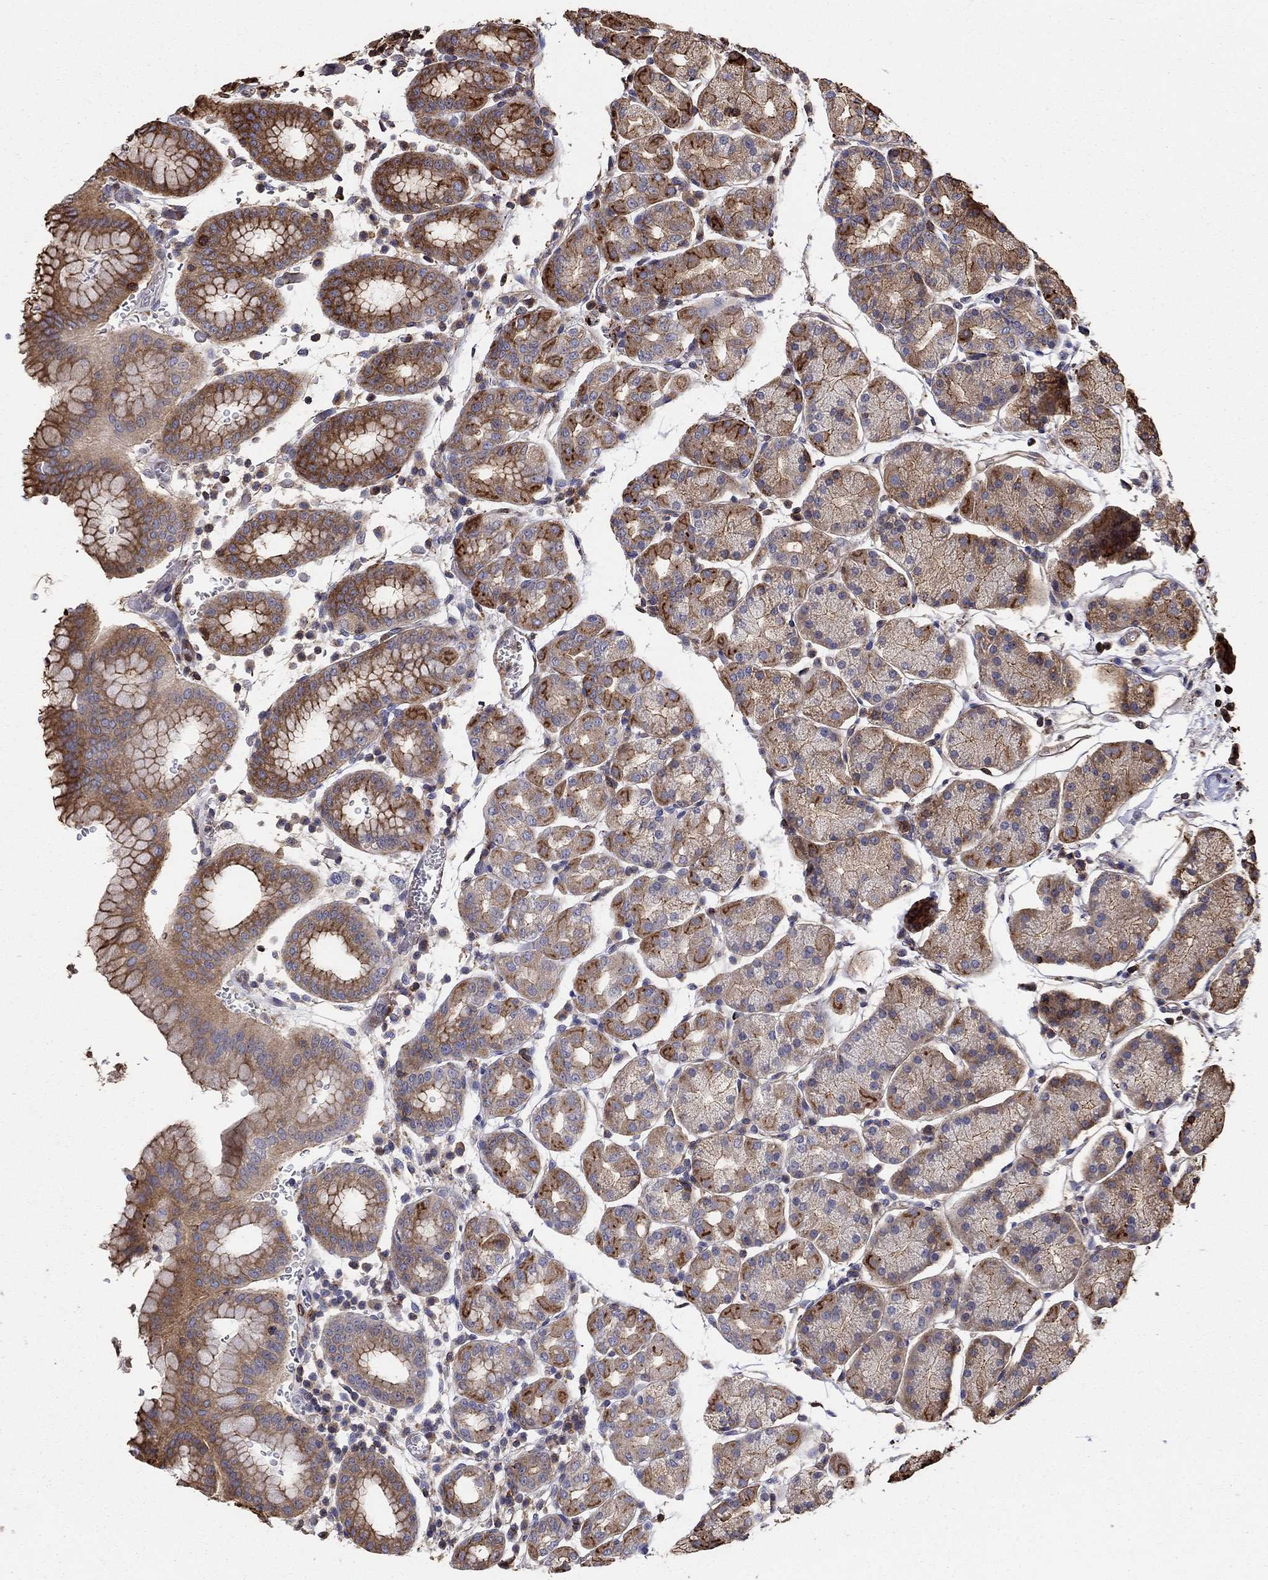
{"staining": {"intensity": "strong", "quantity": "25%-75%", "location": "cytoplasmic/membranous"}, "tissue": "stomach", "cell_type": "Glandular cells", "image_type": "normal", "snomed": [{"axis": "morphology", "description": "Normal tissue, NOS"}, {"axis": "topography", "description": "Stomach"}], "caption": "This photomicrograph exhibits immunohistochemistry (IHC) staining of benign human stomach, with high strong cytoplasmic/membranous expression in about 25%-75% of glandular cells.", "gene": "NPHP1", "patient": {"sex": "male", "age": 54}}